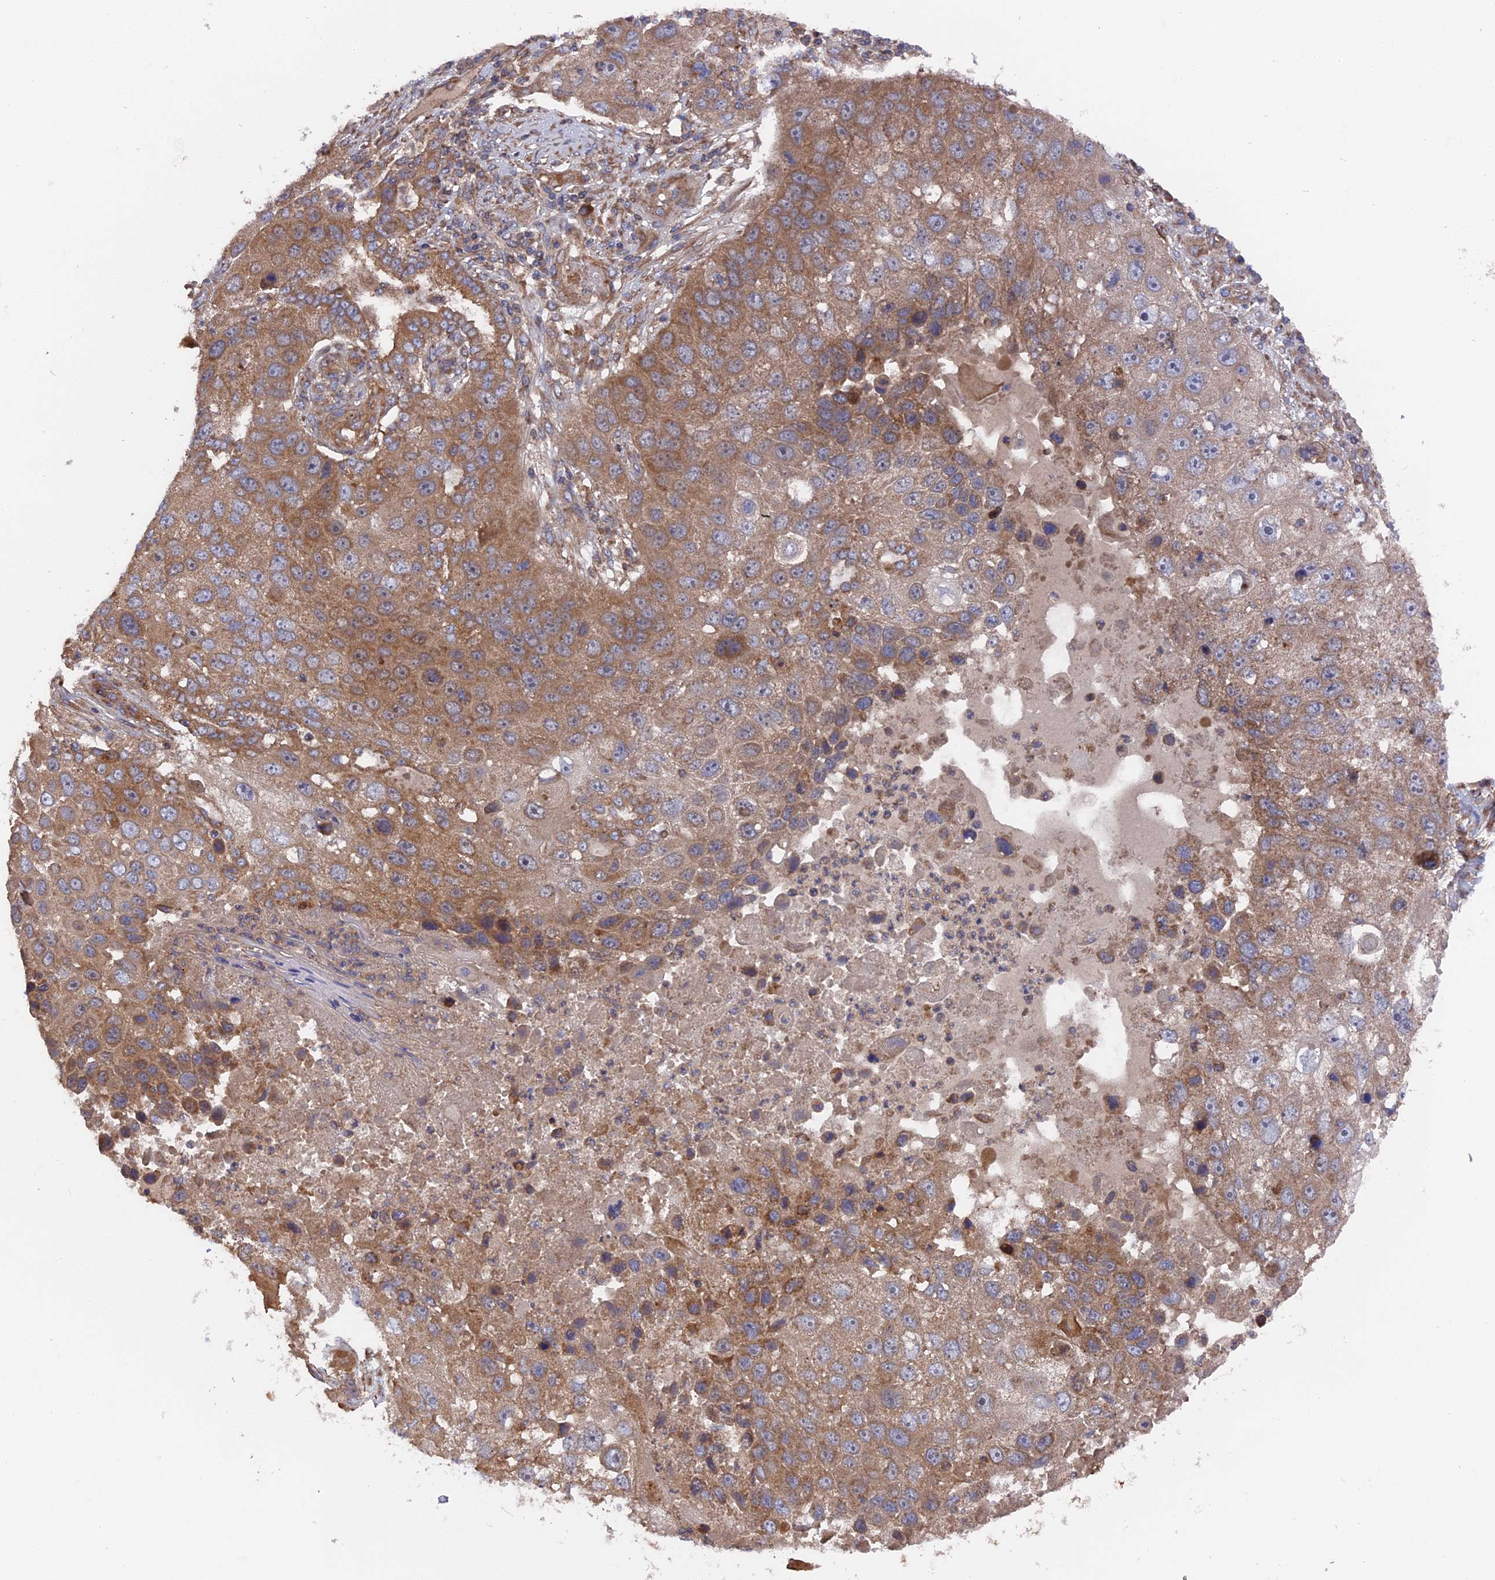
{"staining": {"intensity": "moderate", "quantity": ">75%", "location": "cytoplasmic/membranous"}, "tissue": "lung cancer", "cell_type": "Tumor cells", "image_type": "cancer", "snomed": [{"axis": "morphology", "description": "Squamous cell carcinoma, NOS"}, {"axis": "topography", "description": "Lung"}], "caption": "Immunohistochemical staining of human lung cancer (squamous cell carcinoma) demonstrates medium levels of moderate cytoplasmic/membranous protein expression in approximately >75% of tumor cells.", "gene": "TELO2", "patient": {"sex": "male", "age": 61}}